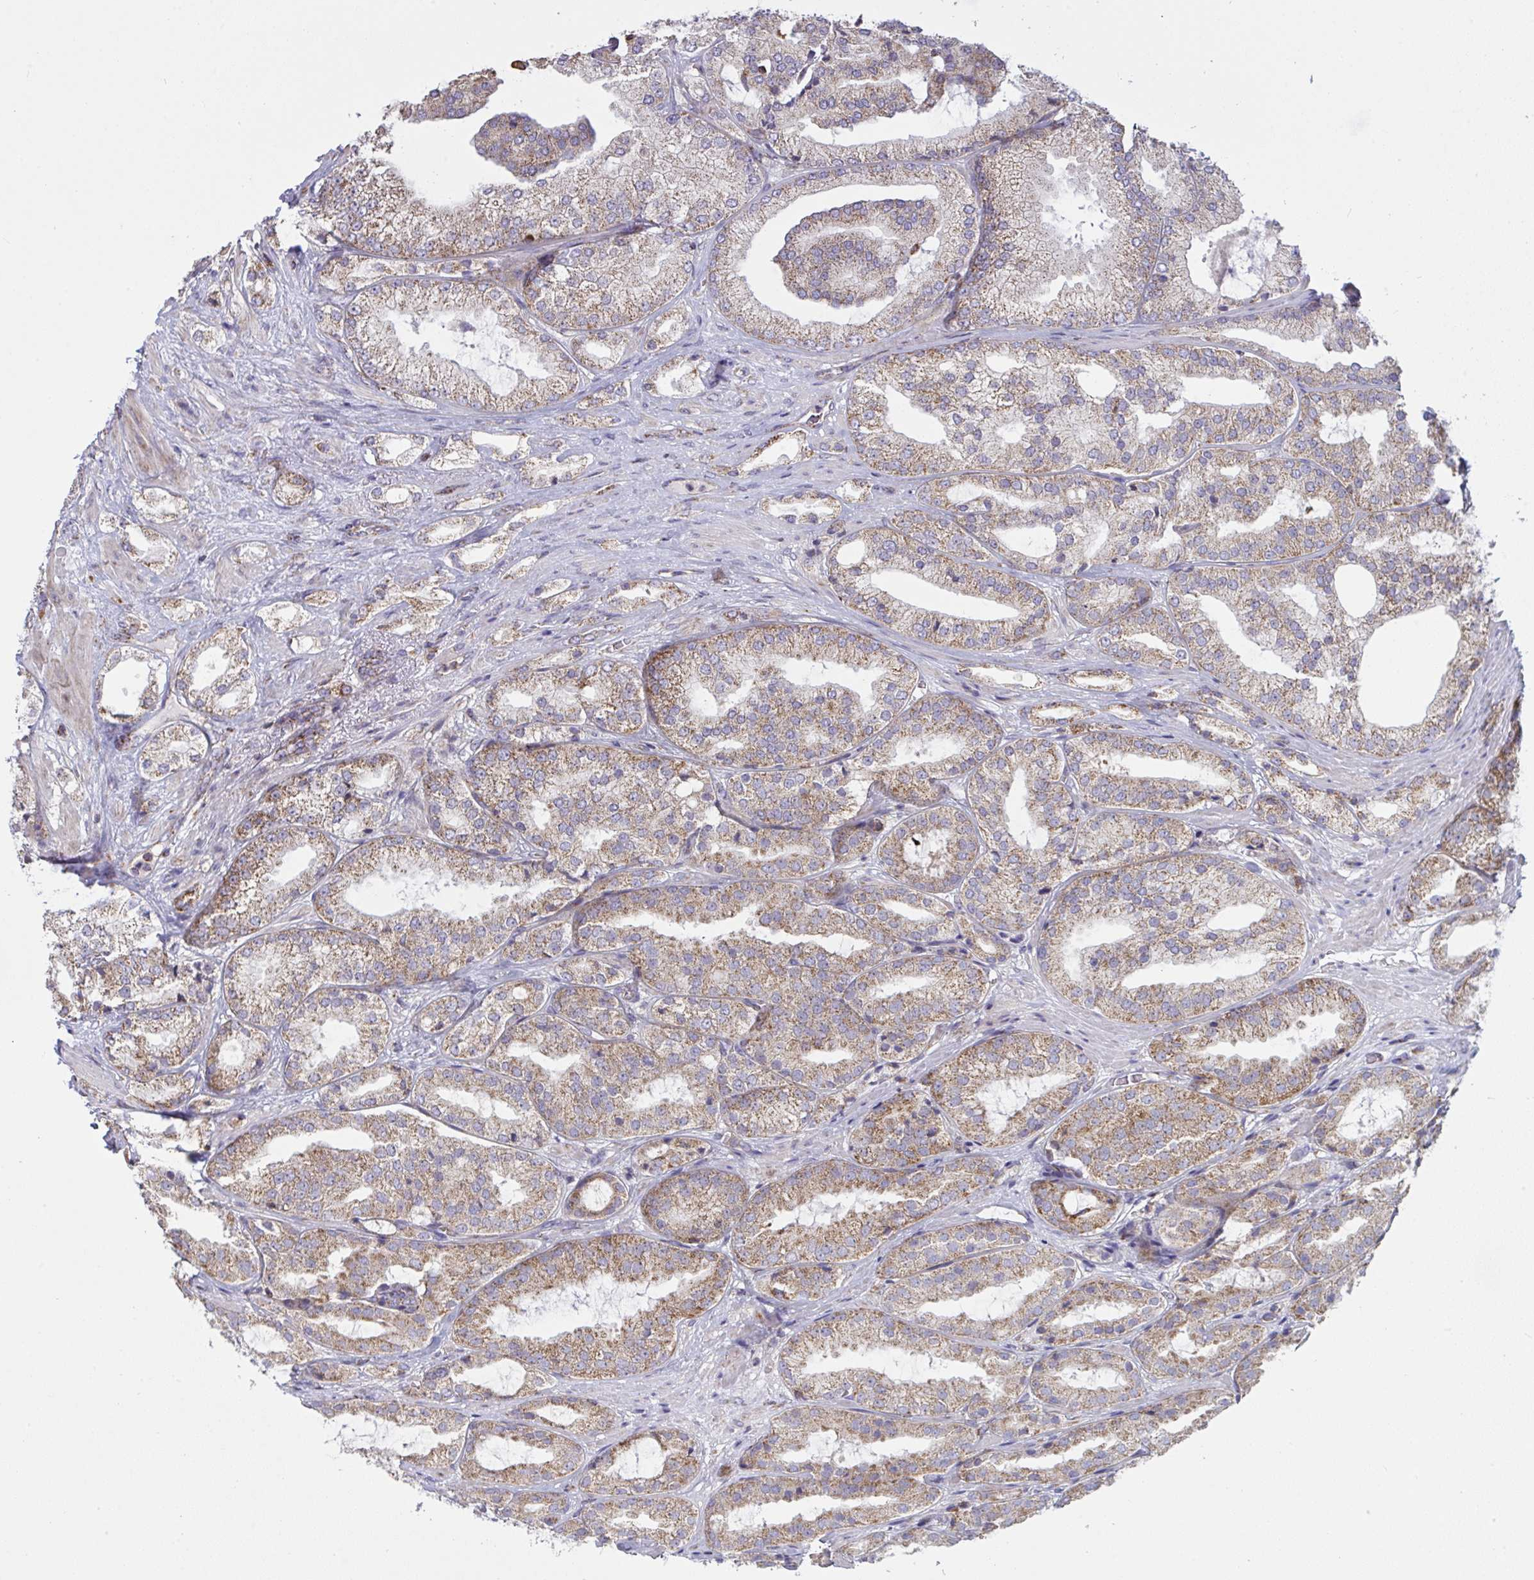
{"staining": {"intensity": "moderate", "quantity": "25%-75%", "location": "cytoplasmic/membranous"}, "tissue": "prostate cancer", "cell_type": "Tumor cells", "image_type": "cancer", "snomed": [{"axis": "morphology", "description": "Adenocarcinoma, High grade"}, {"axis": "topography", "description": "Prostate"}], "caption": "This photomicrograph shows IHC staining of human prostate high-grade adenocarcinoma, with medium moderate cytoplasmic/membranous staining in about 25%-75% of tumor cells.", "gene": "MICOS10", "patient": {"sex": "male", "age": 68}}